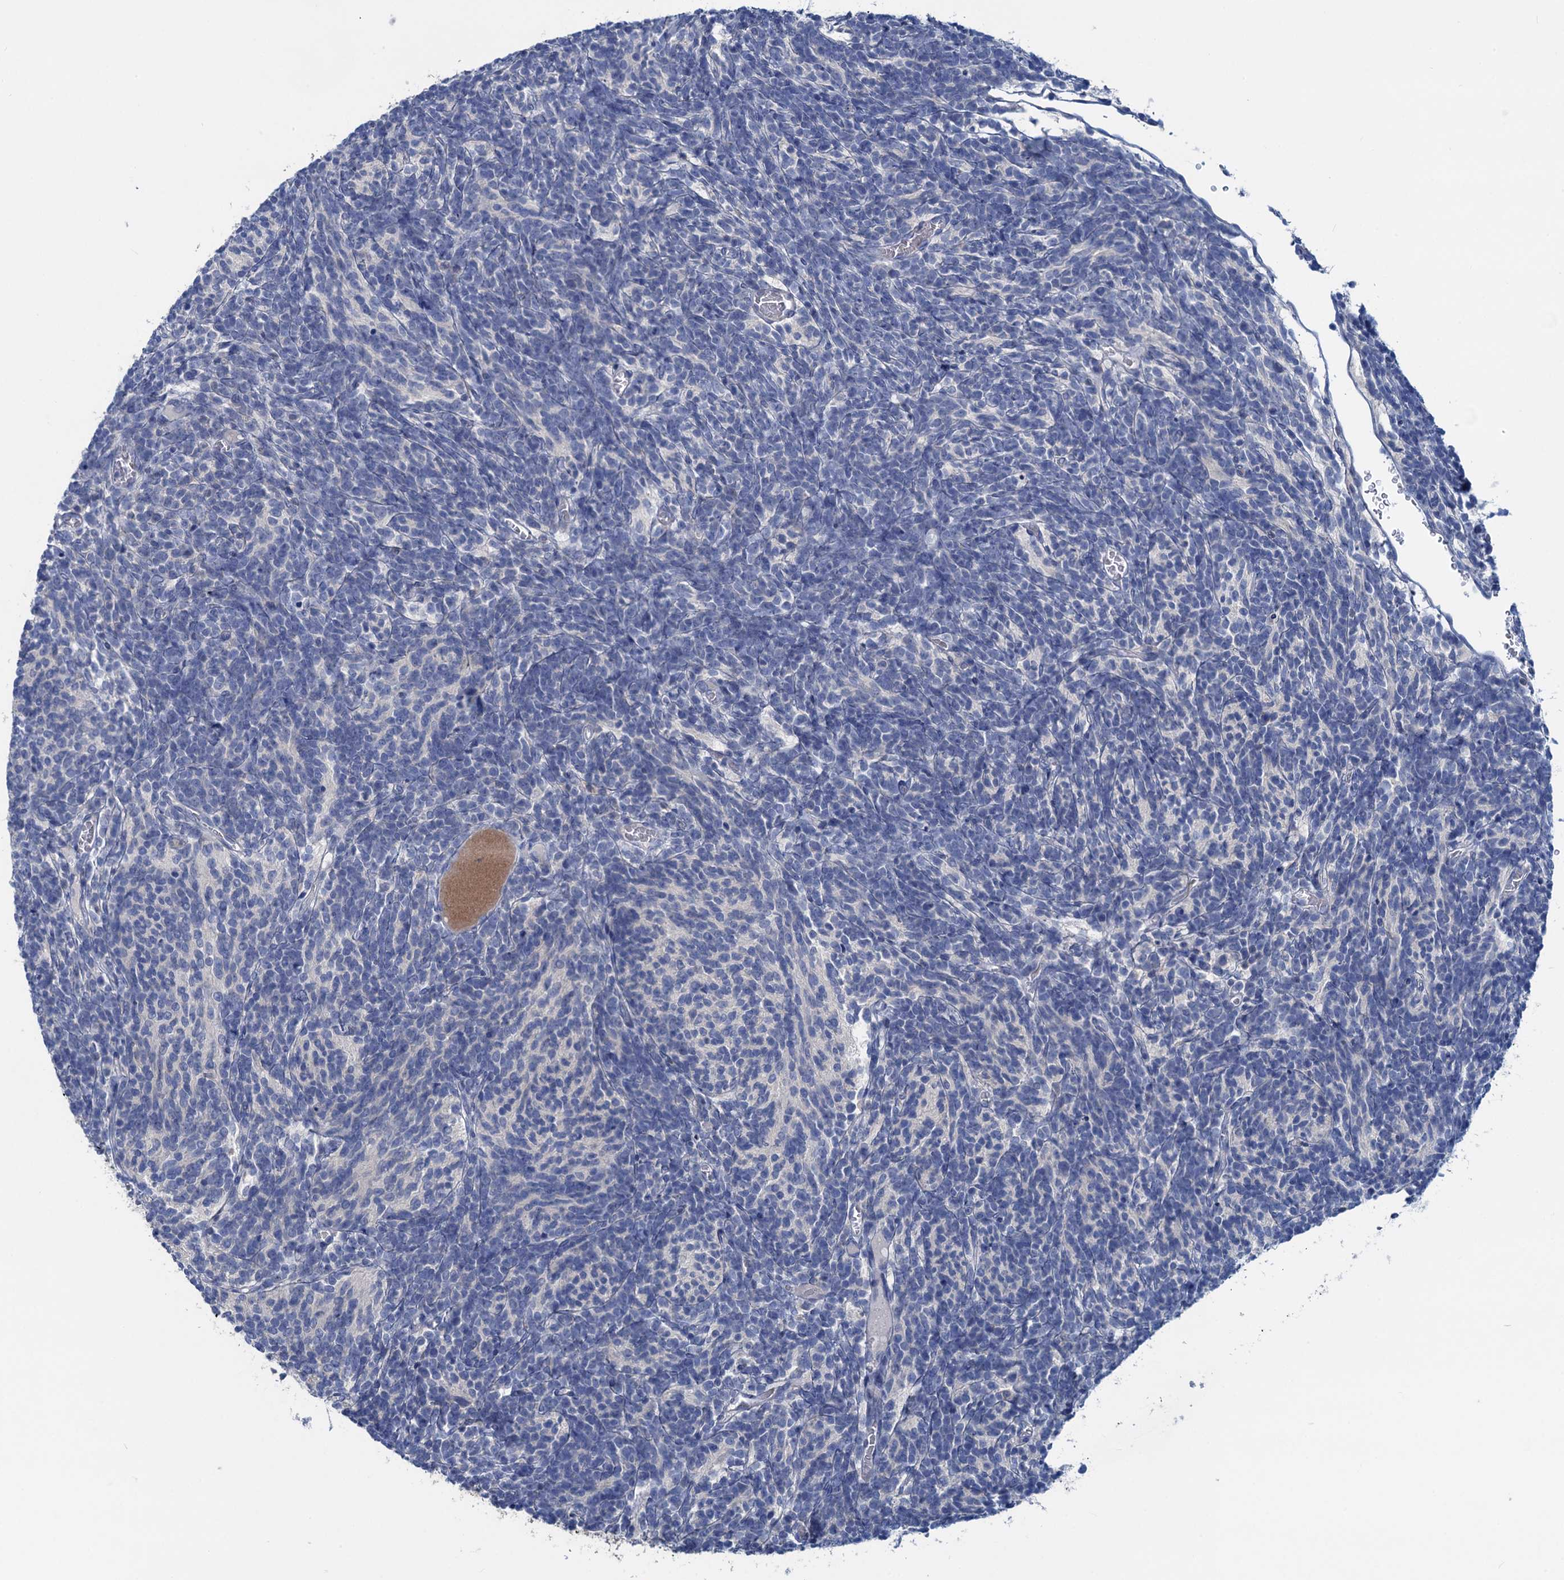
{"staining": {"intensity": "negative", "quantity": "none", "location": "none"}, "tissue": "glioma", "cell_type": "Tumor cells", "image_type": "cancer", "snomed": [{"axis": "morphology", "description": "Glioma, malignant, Low grade"}, {"axis": "topography", "description": "Brain"}], "caption": "This is an IHC micrograph of malignant glioma (low-grade). There is no staining in tumor cells.", "gene": "RTKN2", "patient": {"sex": "female", "age": 1}}